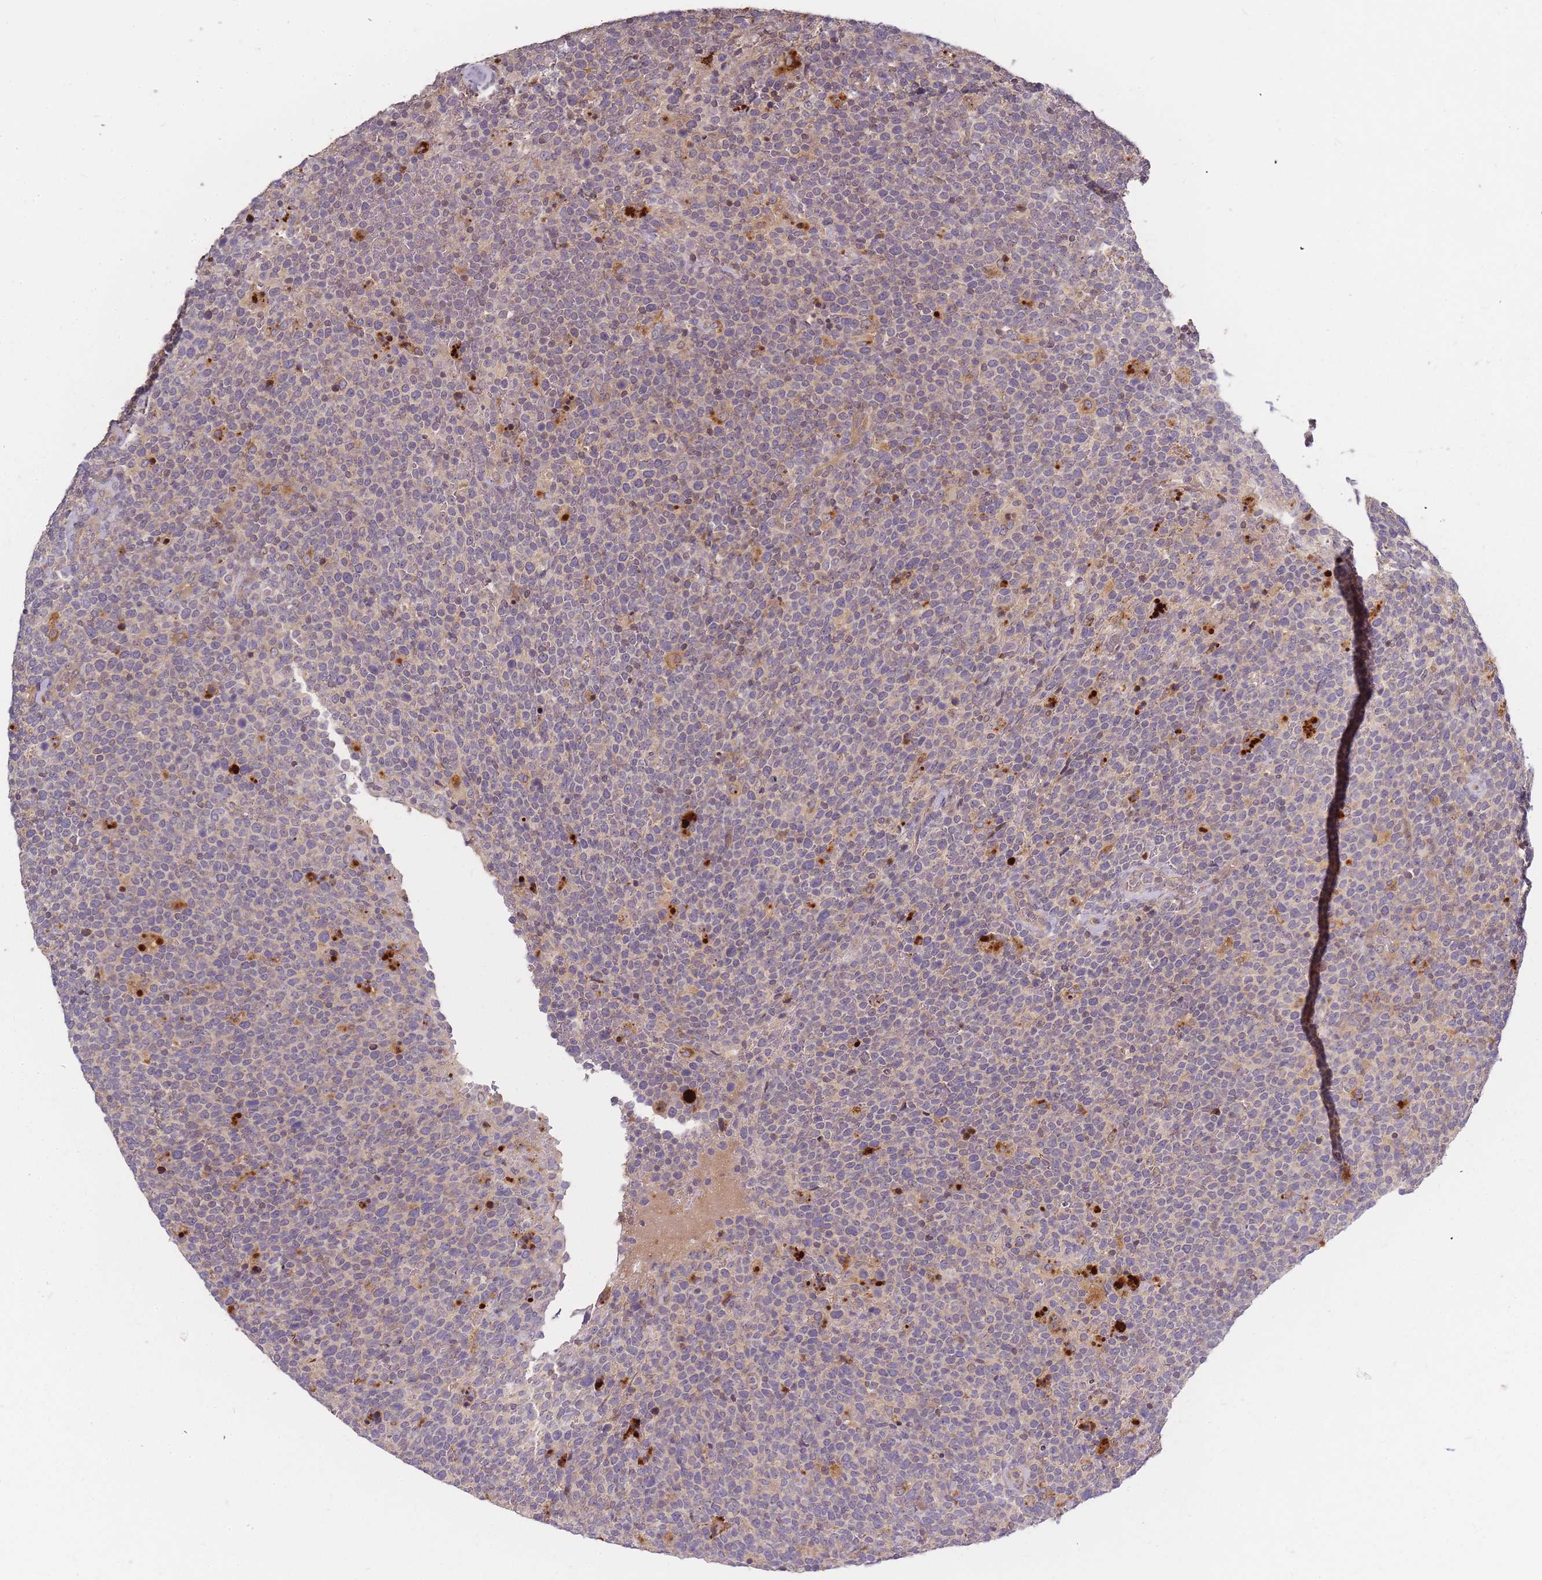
{"staining": {"intensity": "weak", "quantity": "25%-75%", "location": "cytoplasmic/membranous"}, "tissue": "lymphoma", "cell_type": "Tumor cells", "image_type": "cancer", "snomed": [{"axis": "morphology", "description": "Malignant lymphoma, non-Hodgkin's type, High grade"}, {"axis": "topography", "description": "Lymph node"}], "caption": "The immunohistochemical stain shows weak cytoplasmic/membranous staining in tumor cells of lymphoma tissue.", "gene": "ATG5", "patient": {"sex": "male", "age": 61}}